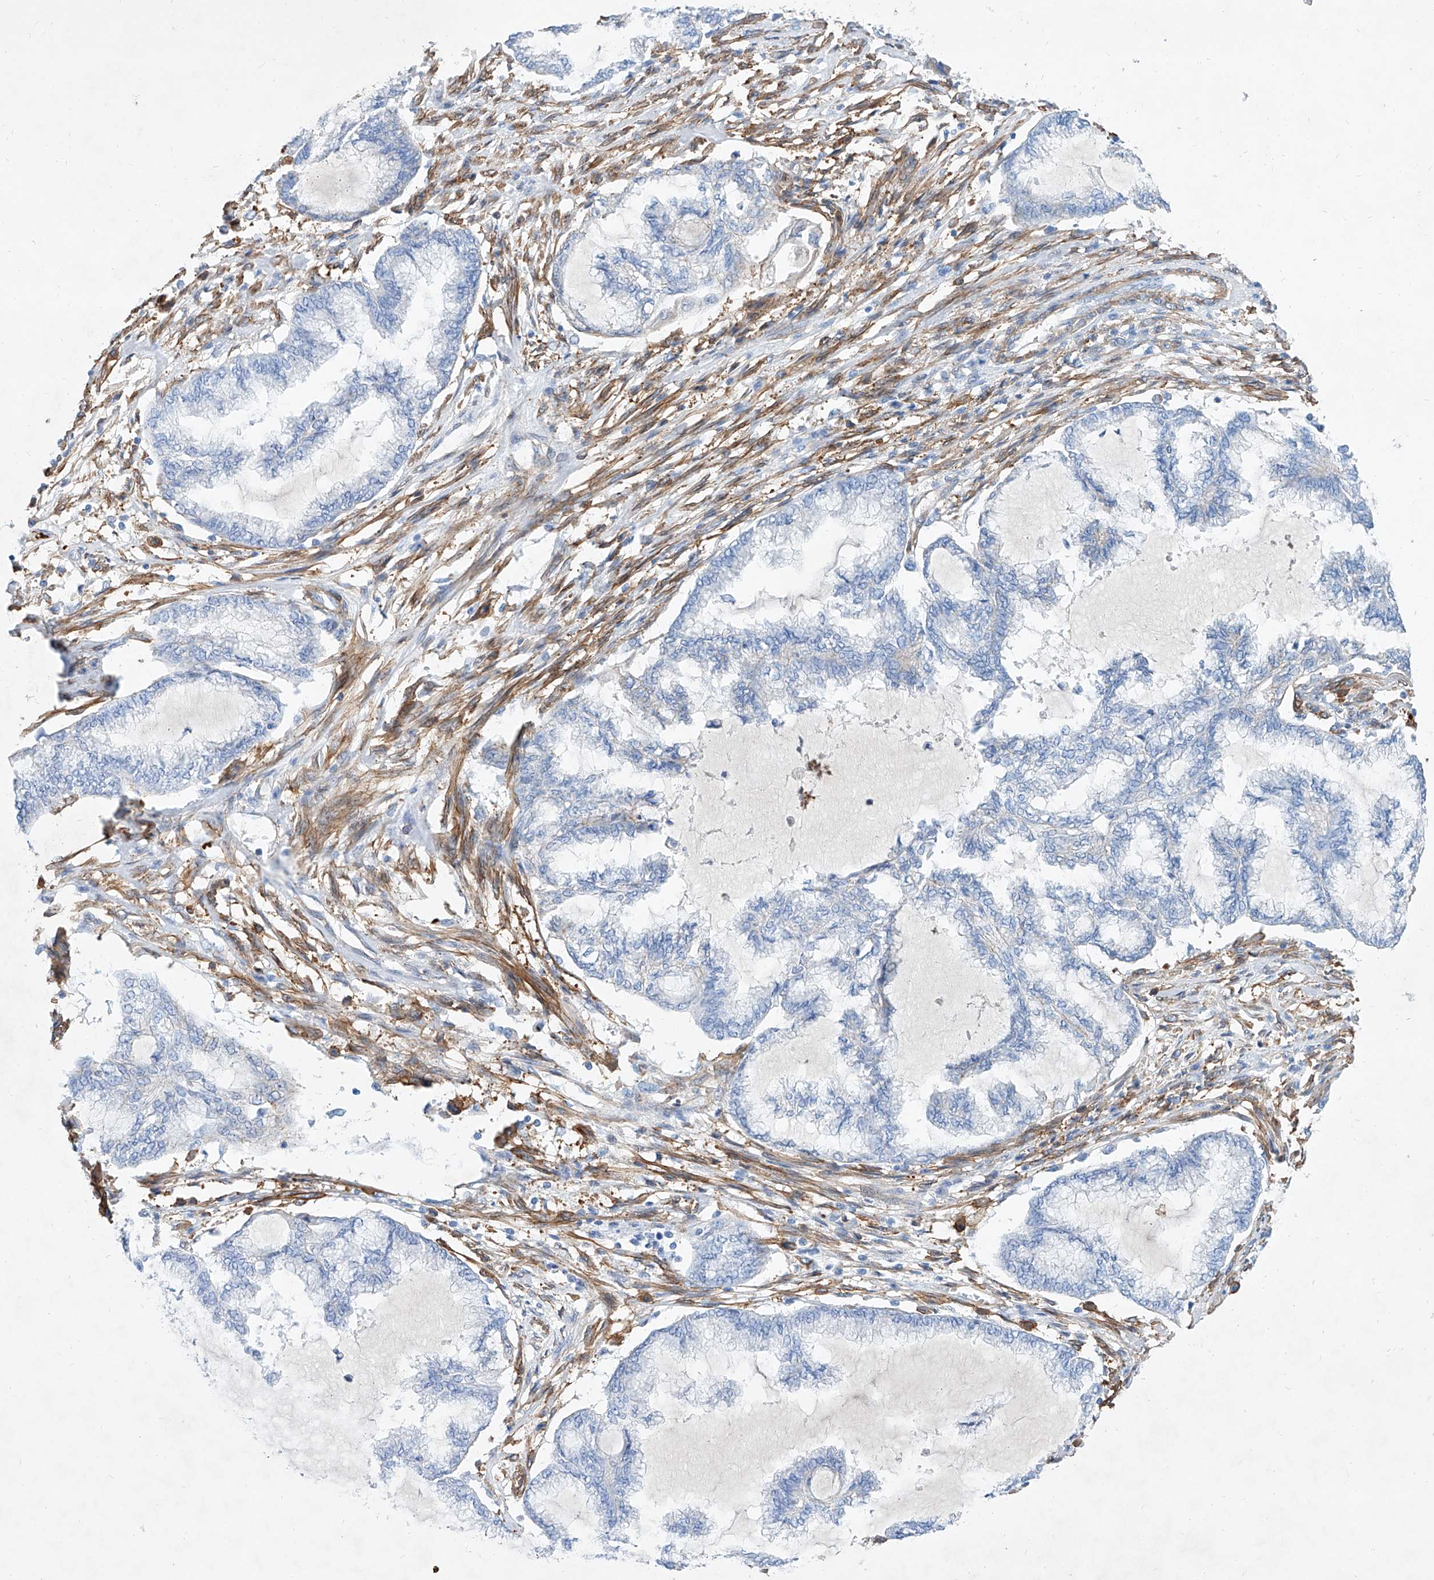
{"staining": {"intensity": "negative", "quantity": "none", "location": "none"}, "tissue": "endometrial cancer", "cell_type": "Tumor cells", "image_type": "cancer", "snomed": [{"axis": "morphology", "description": "Adenocarcinoma, NOS"}, {"axis": "topography", "description": "Endometrium"}], "caption": "Endometrial cancer stained for a protein using immunohistochemistry exhibits no expression tumor cells.", "gene": "TAS2R60", "patient": {"sex": "female", "age": 86}}